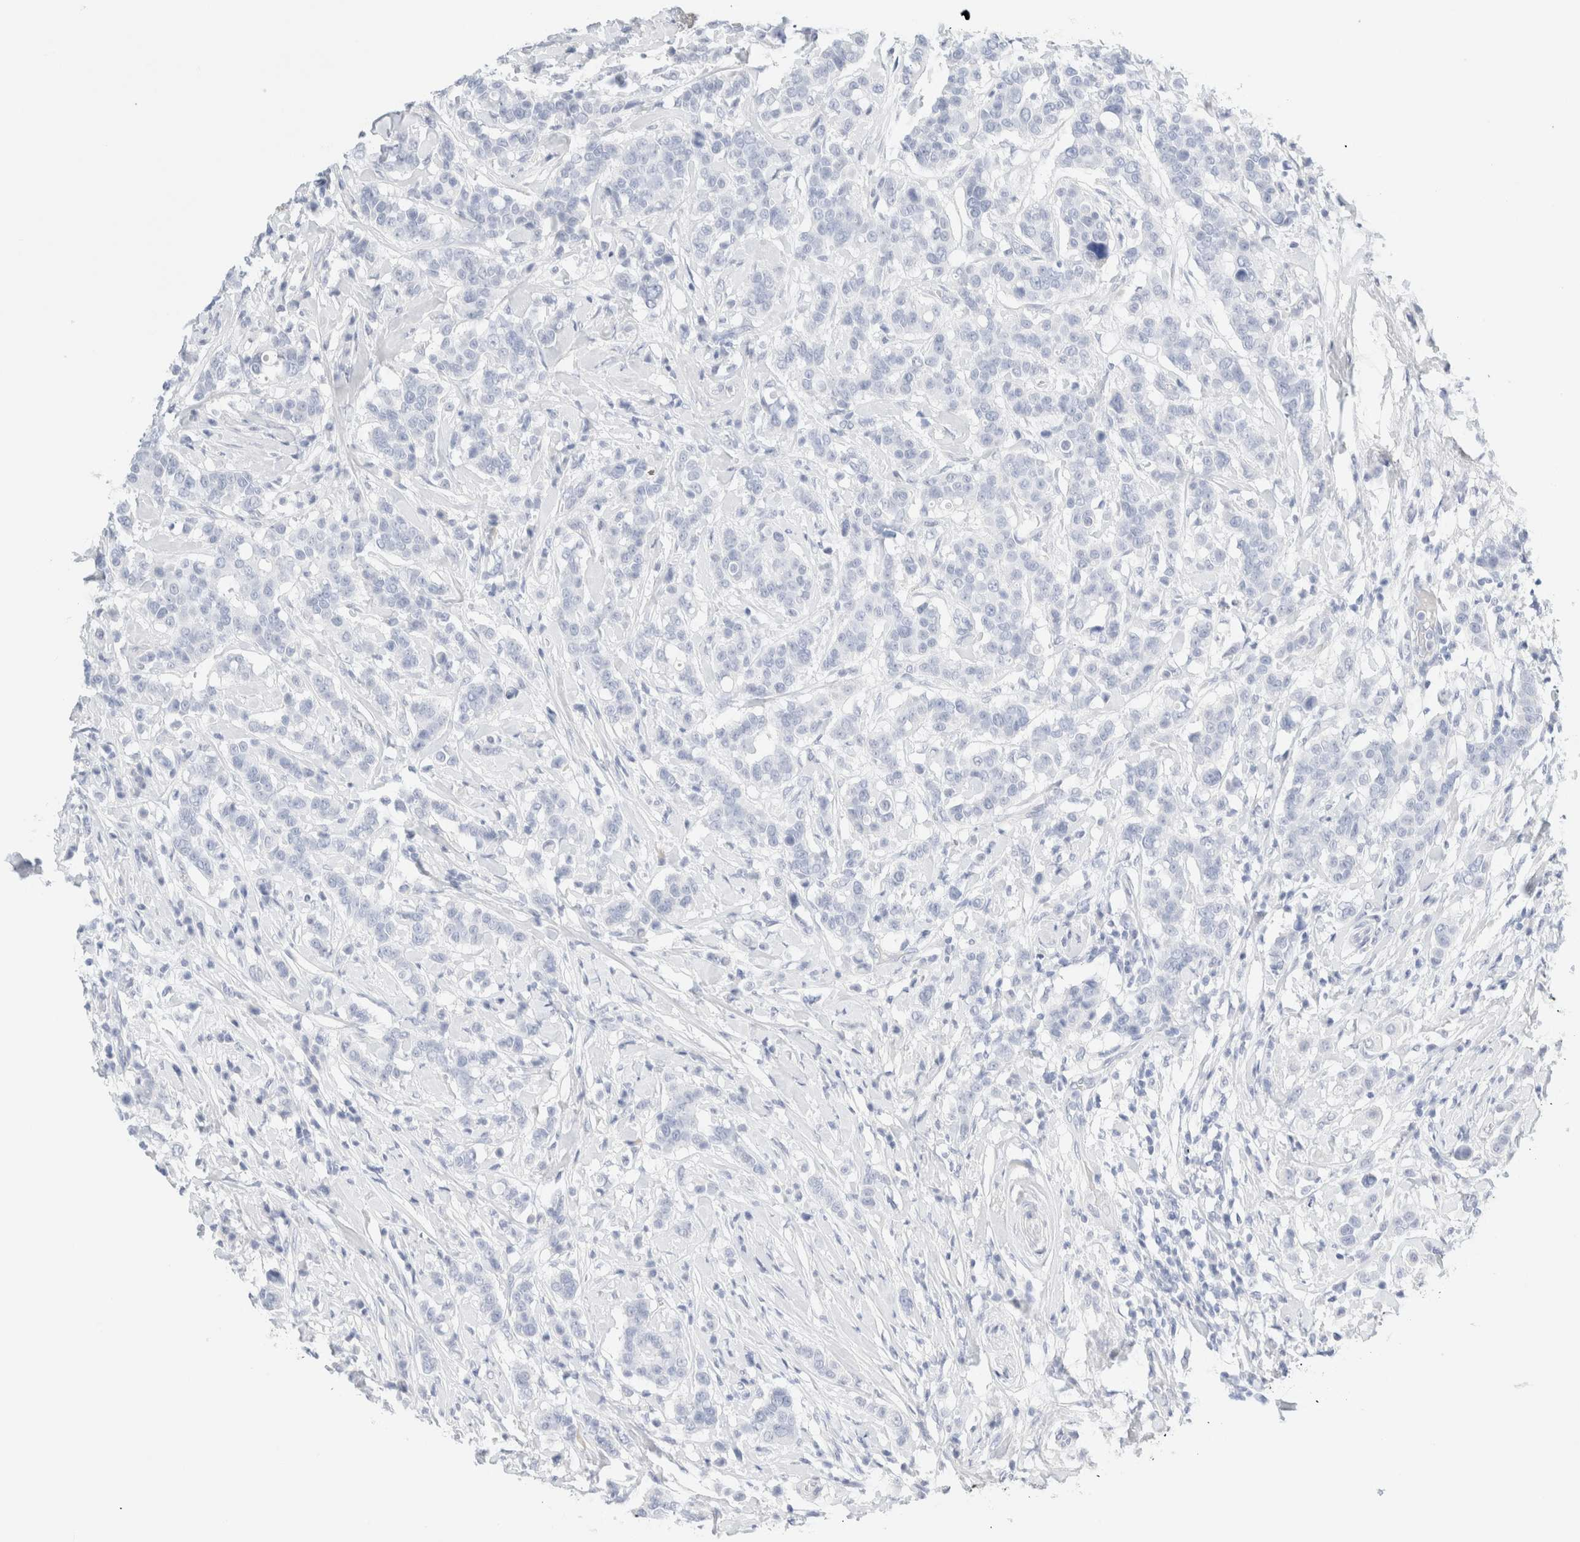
{"staining": {"intensity": "negative", "quantity": "none", "location": "none"}, "tissue": "breast cancer", "cell_type": "Tumor cells", "image_type": "cancer", "snomed": [{"axis": "morphology", "description": "Duct carcinoma"}, {"axis": "topography", "description": "Breast"}], "caption": "Immunohistochemistry of human infiltrating ductal carcinoma (breast) exhibits no positivity in tumor cells.", "gene": "DPYS", "patient": {"sex": "female", "age": 27}}